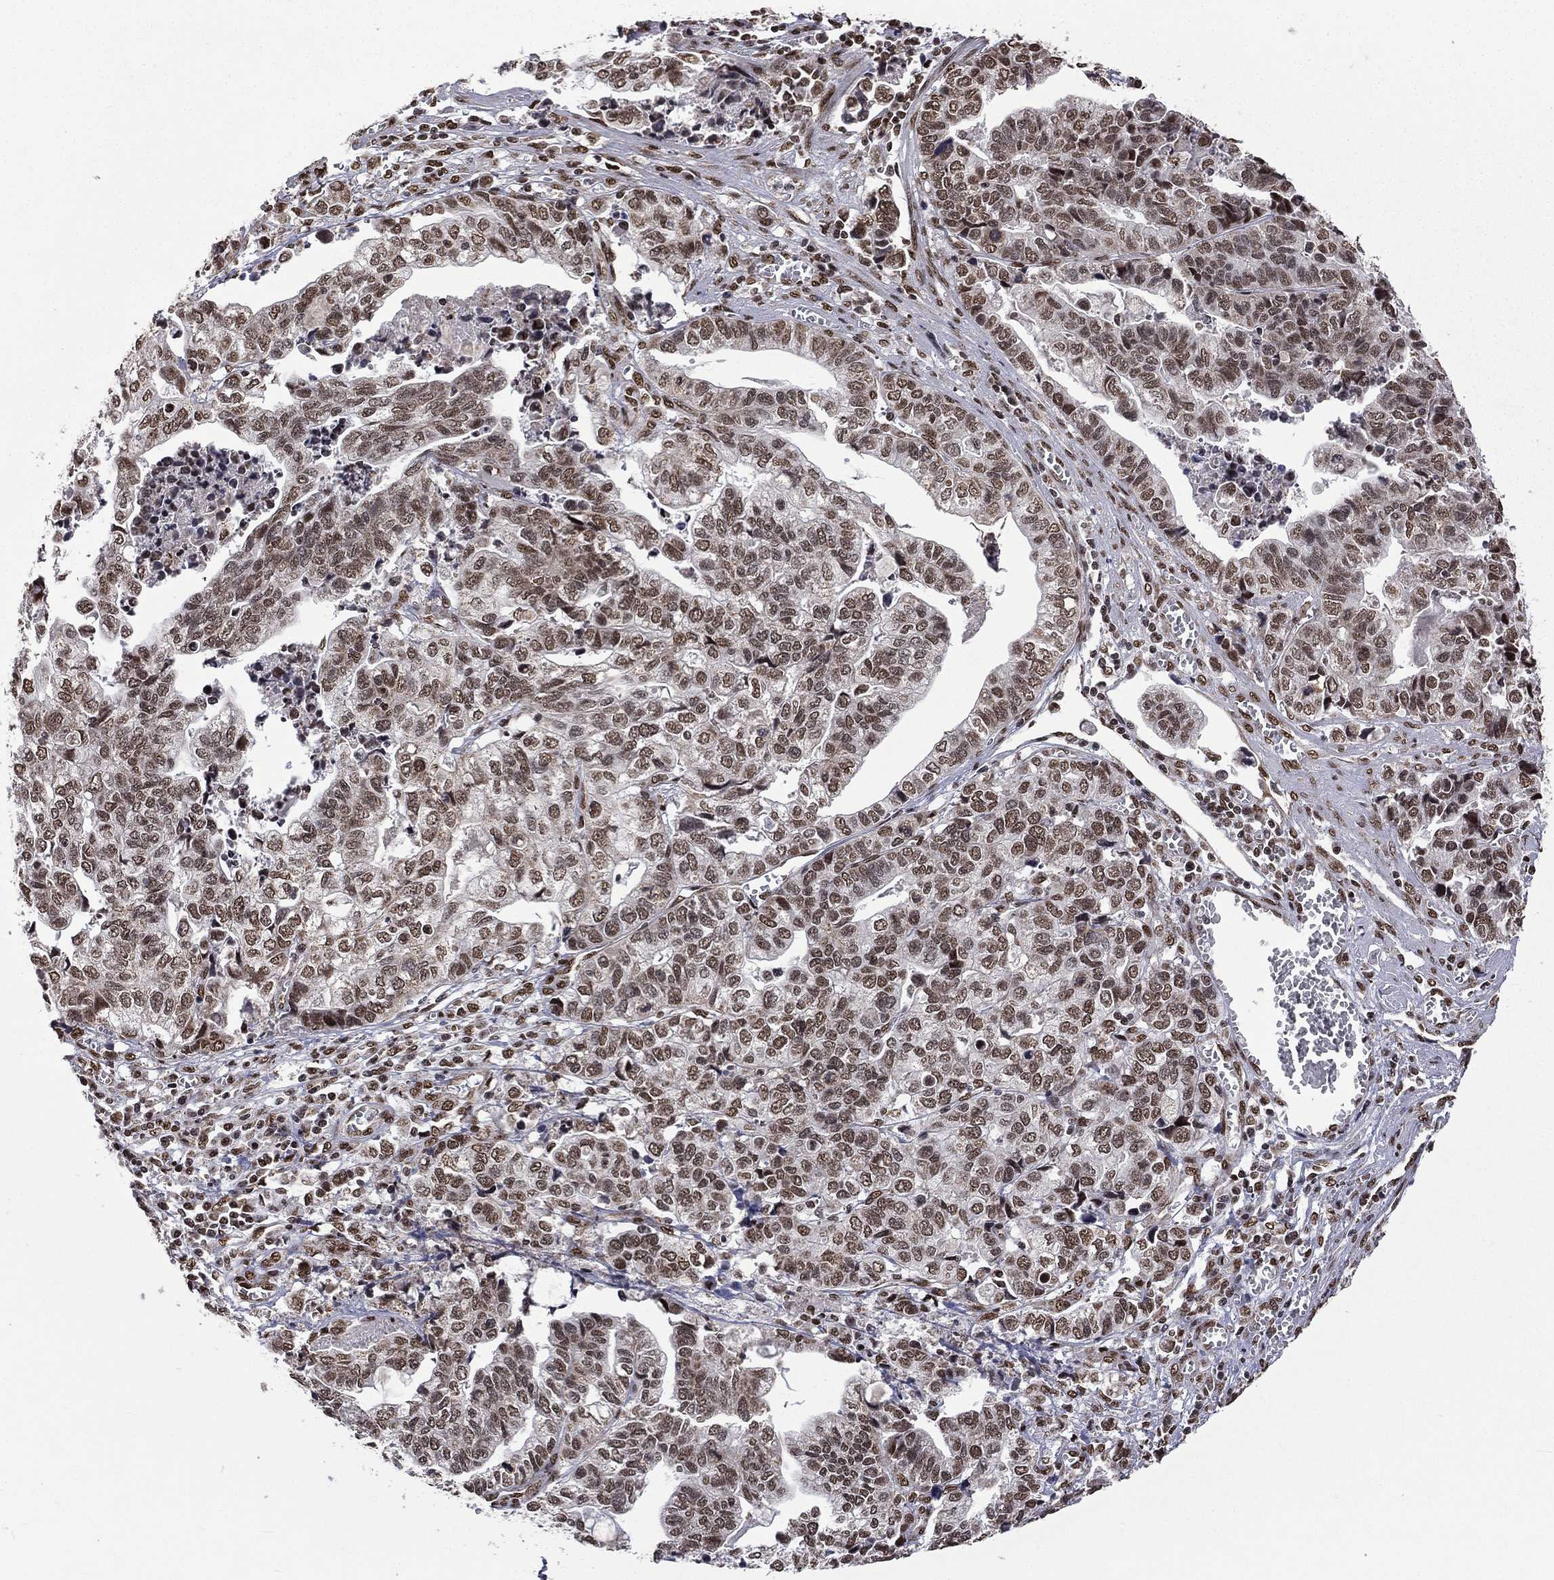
{"staining": {"intensity": "moderate", "quantity": ">75%", "location": "nuclear"}, "tissue": "stomach cancer", "cell_type": "Tumor cells", "image_type": "cancer", "snomed": [{"axis": "morphology", "description": "Adenocarcinoma, NOS"}, {"axis": "topography", "description": "Stomach, upper"}], "caption": "This photomicrograph displays IHC staining of human adenocarcinoma (stomach), with medium moderate nuclear expression in about >75% of tumor cells.", "gene": "C5orf24", "patient": {"sex": "female", "age": 67}}